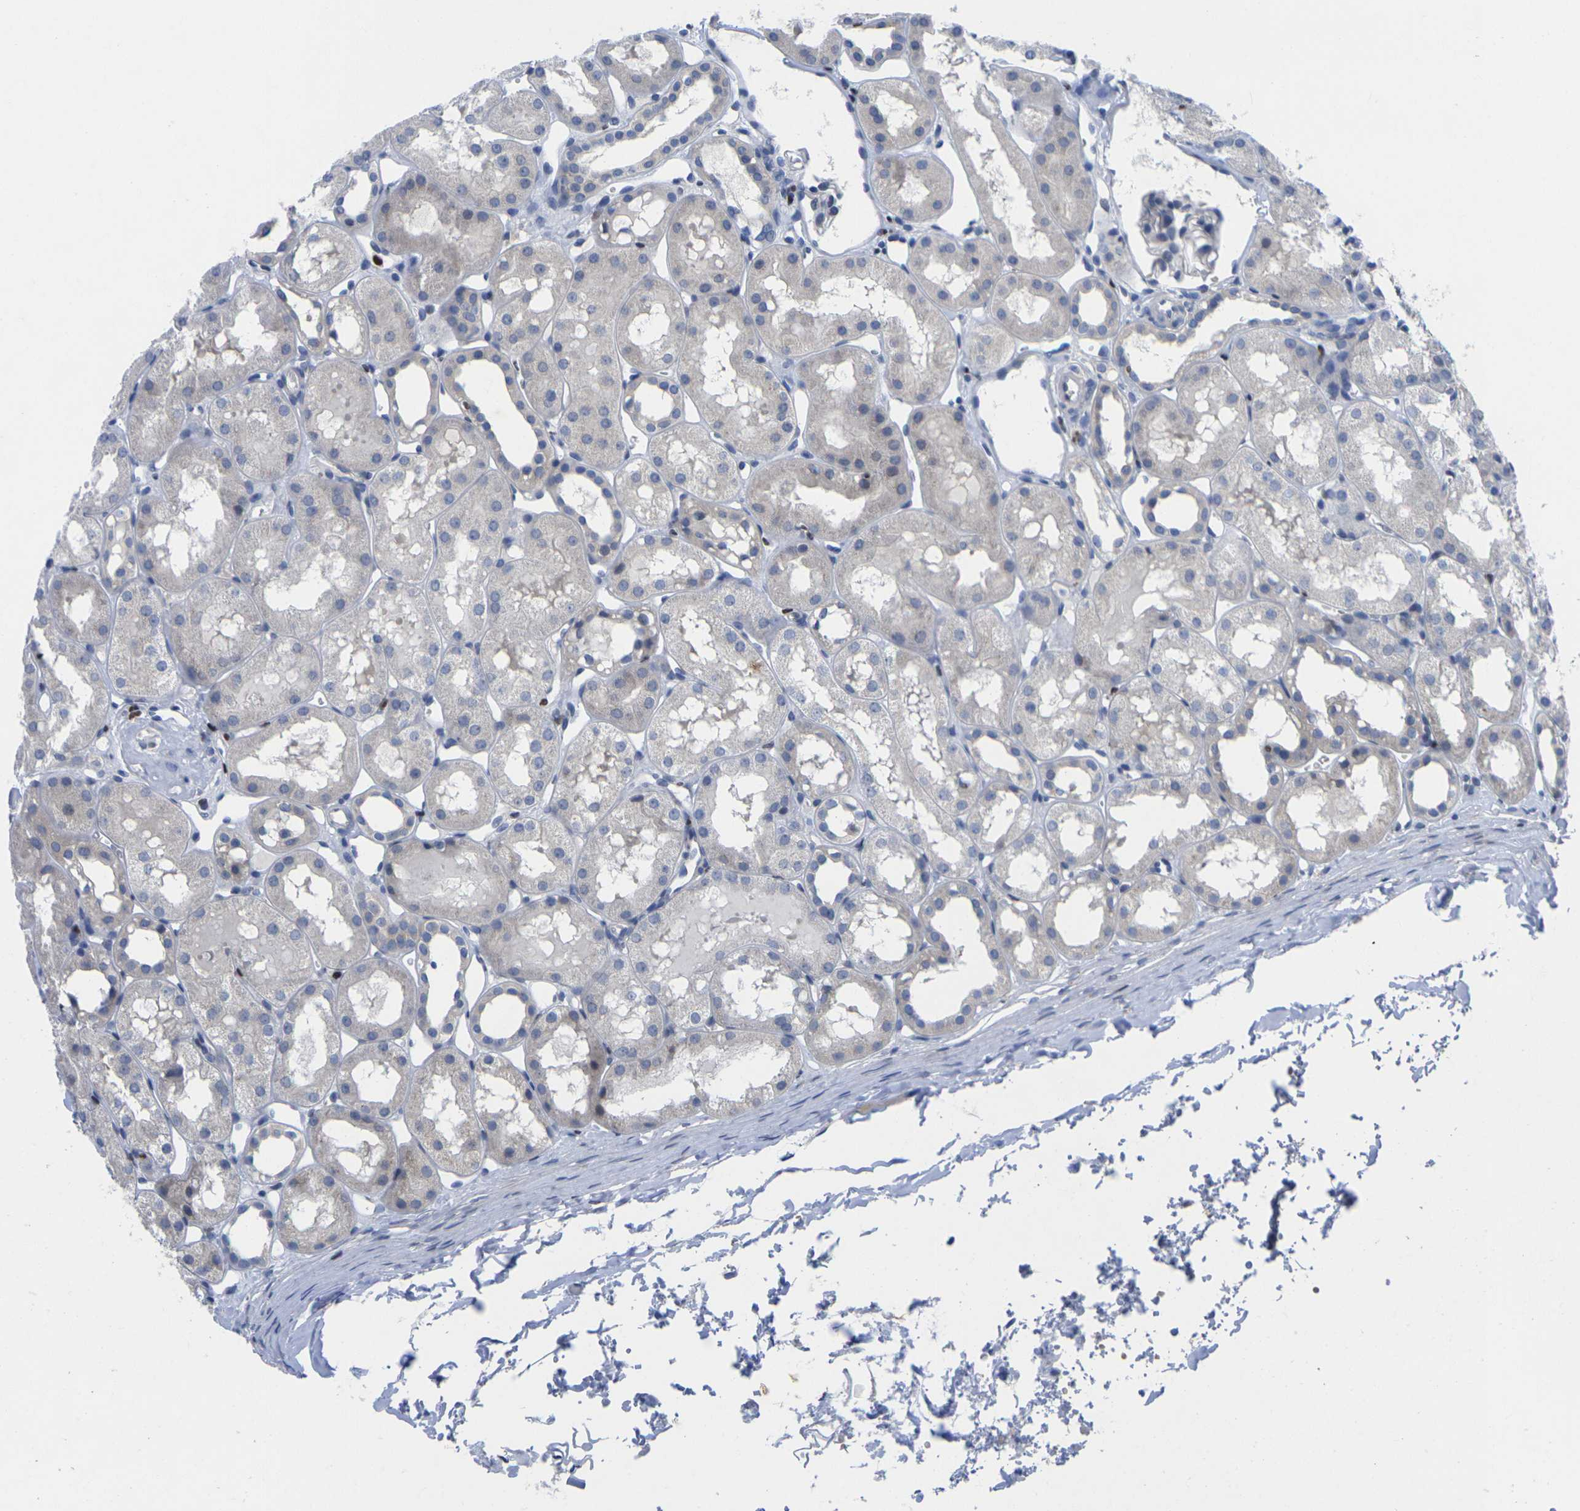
{"staining": {"intensity": "negative", "quantity": "none", "location": "none"}, "tissue": "kidney", "cell_type": "Cells in glomeruli", "image_type": "normal", "snomed": [{"axis": "morphology", "description": "Normal tissue, NOS"}, {"axis": "topography", "description": "Kidney"}, {"axis": "topography", "description": "Urinary bladder"}], "caption": "Immunohistochemical staining of benign kidney shows no significant positivity in cells in glomeruli.", "gene": "IKZF1", "patient": {"sex": "male", "age": 16}}